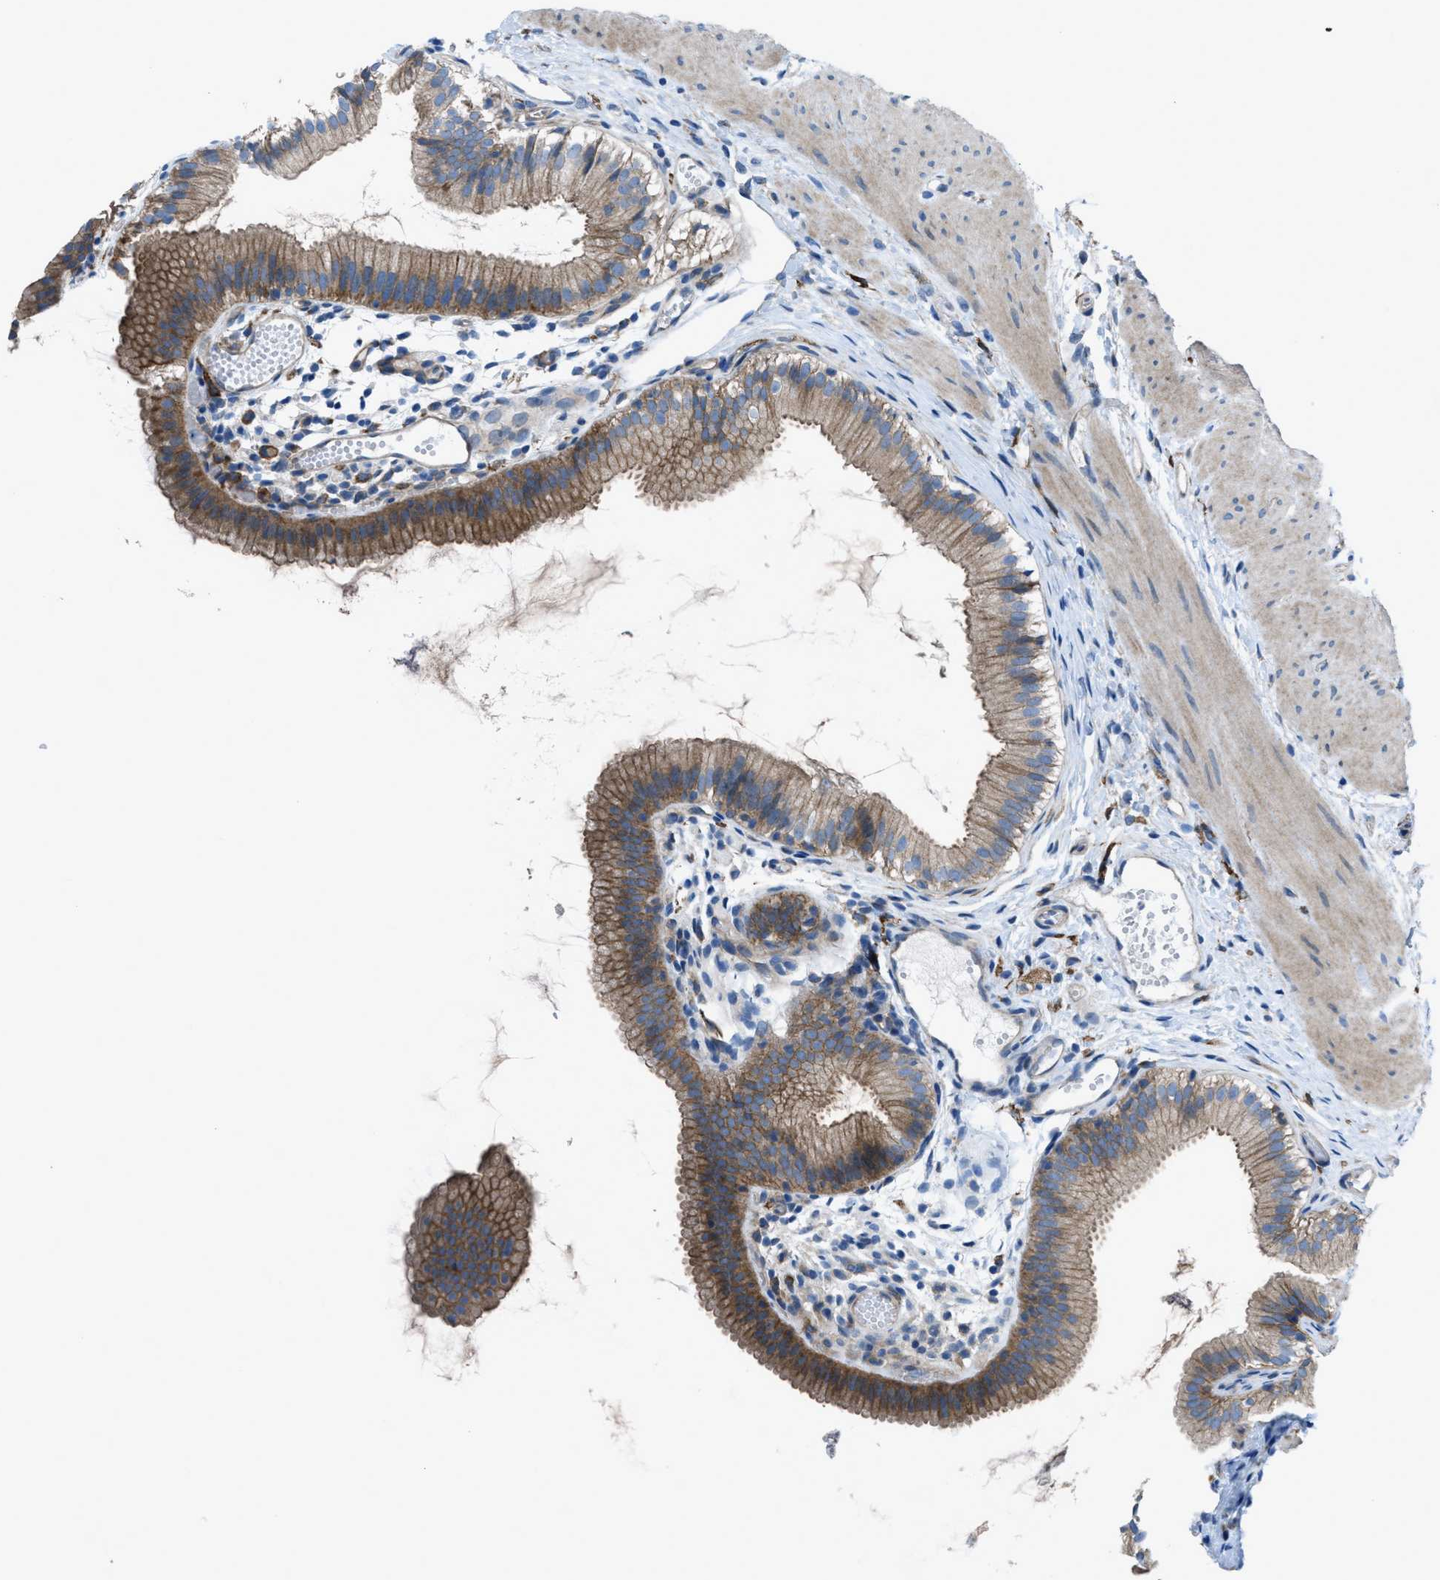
{"staining": {"intensity": "moderate", "quantity": ">75%", "location": "cytoplasmic/membranous"}, "tissue": "gallbladder", "cell_type": "Glandular cells", "image_type": "normal", "snomed": [{"axis": "morphology", "description": "Normal tissue, NOS"}, {"axis": "topography", "description": "Gallbladder"}], "caption": "Immunohistochemistry (IHC) histopathology image of benign gallbladder stained for a protein (brown), which shows medium levels of moderate cytoplasmic/membranous positivity in approximately >75% of glandular cells.", "gene": "EGFR", "patient": {"sex": "female", "age": 26}}